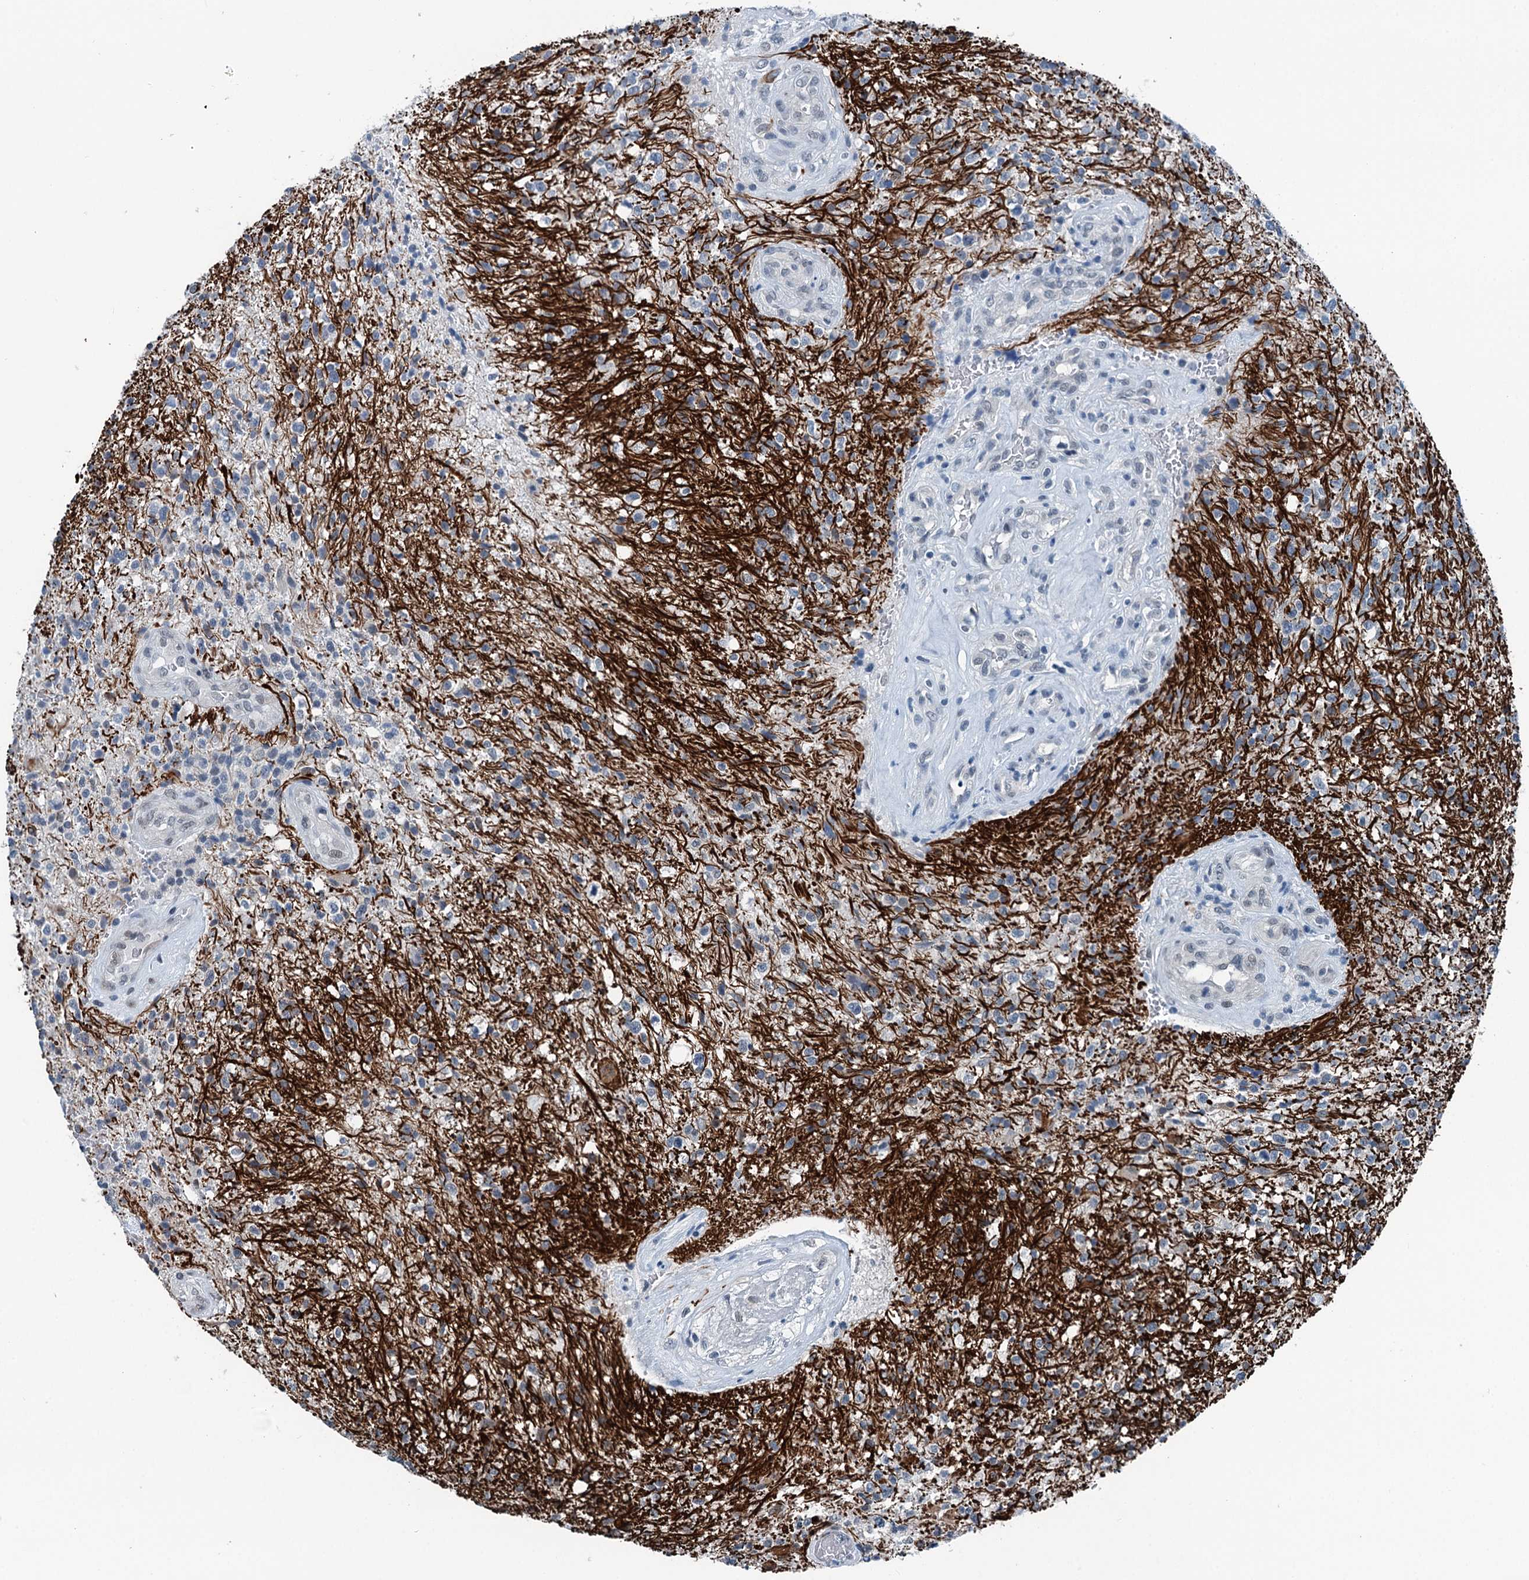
{"staining": {"intensity": "negative", "quantity": "none", "location": "none"}, "tissue": "glioma", "cell_type": "Tumor cells", "image_type": "cancer", "snomed": [{"axis": "morphology", "description": "Glioma, malignant, High grade"}, {"axis": "topography", "description": "Brain"}], "caption": "Protein analysis of glioma displays no significant positivity in tumor cells.", "gene": "TRPT1", "patient": {"sex": "male", "age": 56}}